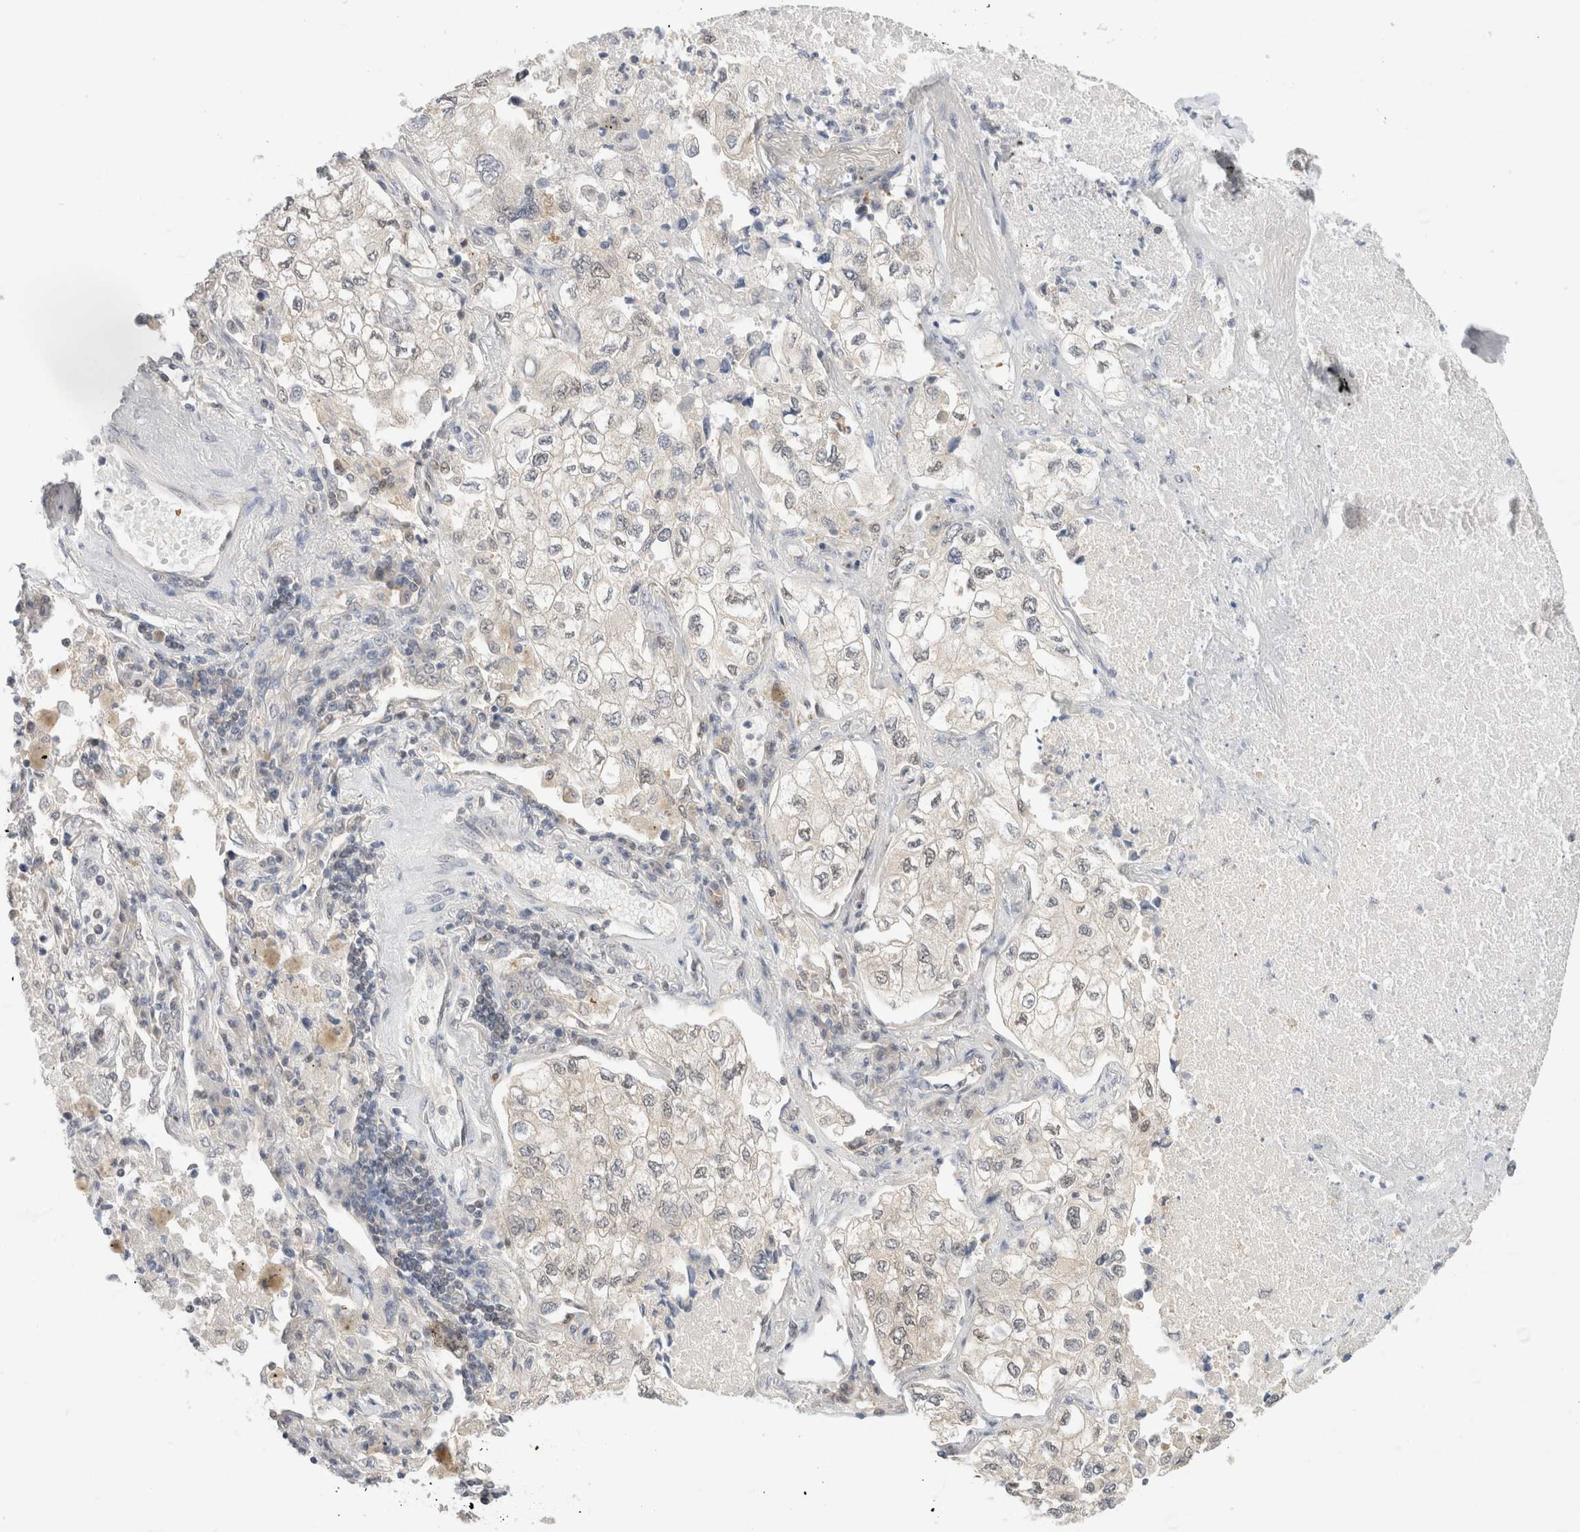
{"staining": {"intensity": "weak", "quantity": "25%-75%", "location": "cytoplasmic/membranous"}, "tissue": "lung cancer", "cell_type": "Tumor cells", "image_type": "cancer", "snomed": [{"axis": "morphology", "description": "Adenocarcinoma, NOS"}, {"axis": "topography", "description": "Lung"}], "caption": "Human lung adenocarcinoma stained with a protein marker demonstrates weak staining in tumor cells.", "gene": "C17orf97", "patient": {"sex": "male", "age": 63}}